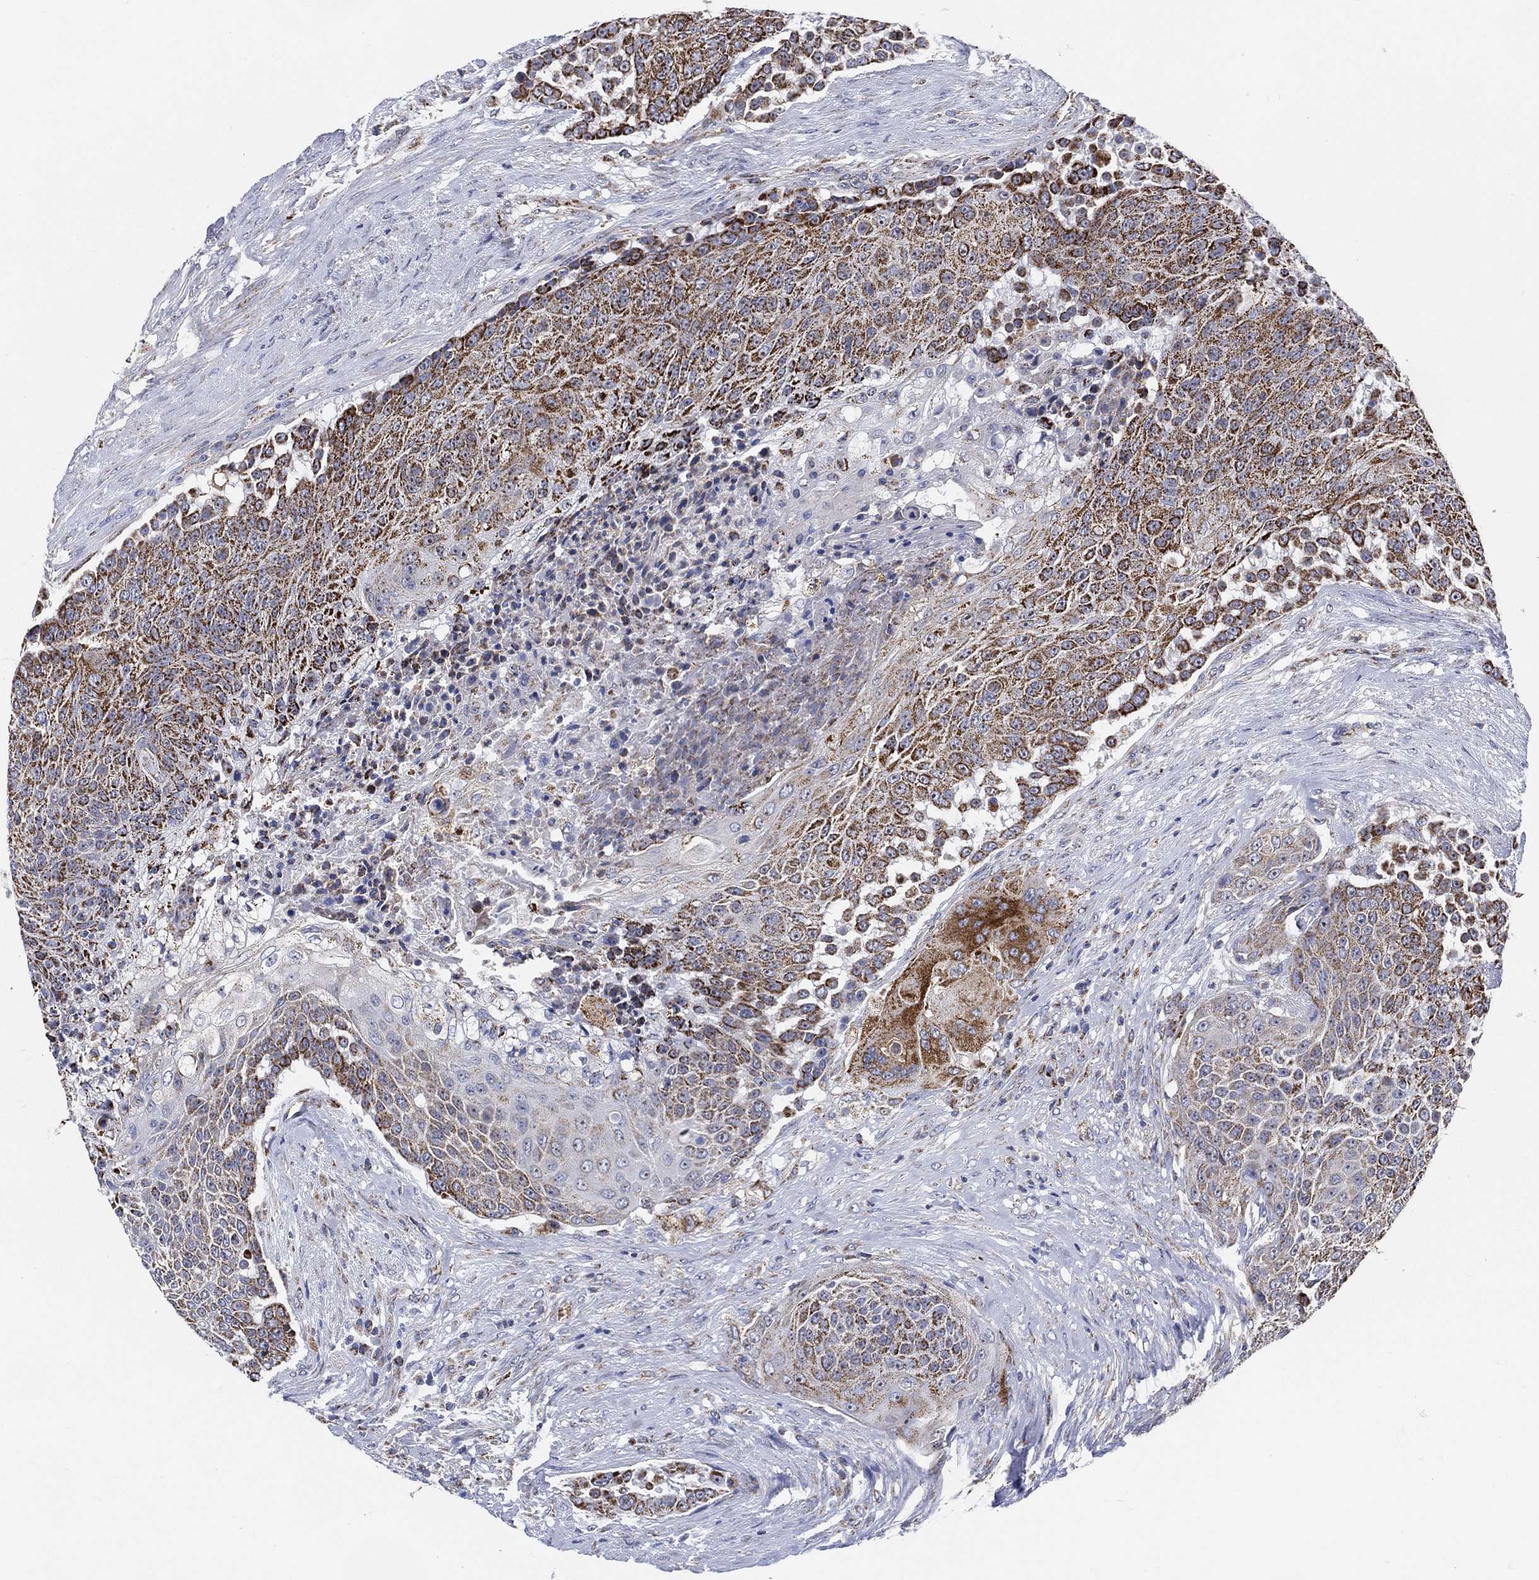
{"staining": {"intensity": "strong", "quantity": "25%-75%", "location": "cytoplasmic/membranous"}, "tissue": "urothelial cancer", "cell_type": "Tumor cells", "image_type": "cancer", "snomed": [{"axis": "morphology", "description": "Urothelial carcinoma, High grade"}, {"axis": "topography", "description": "Urinary bladder"}], "caption": "Immunohistochemical staining of human urothelial cancer reveals high levels of strong cytoplasmic/membranous positivity in approximately 25%-75% of tumor cells.", "gene": "GCAT", "patient": {"sex": "female", "age": 63}}